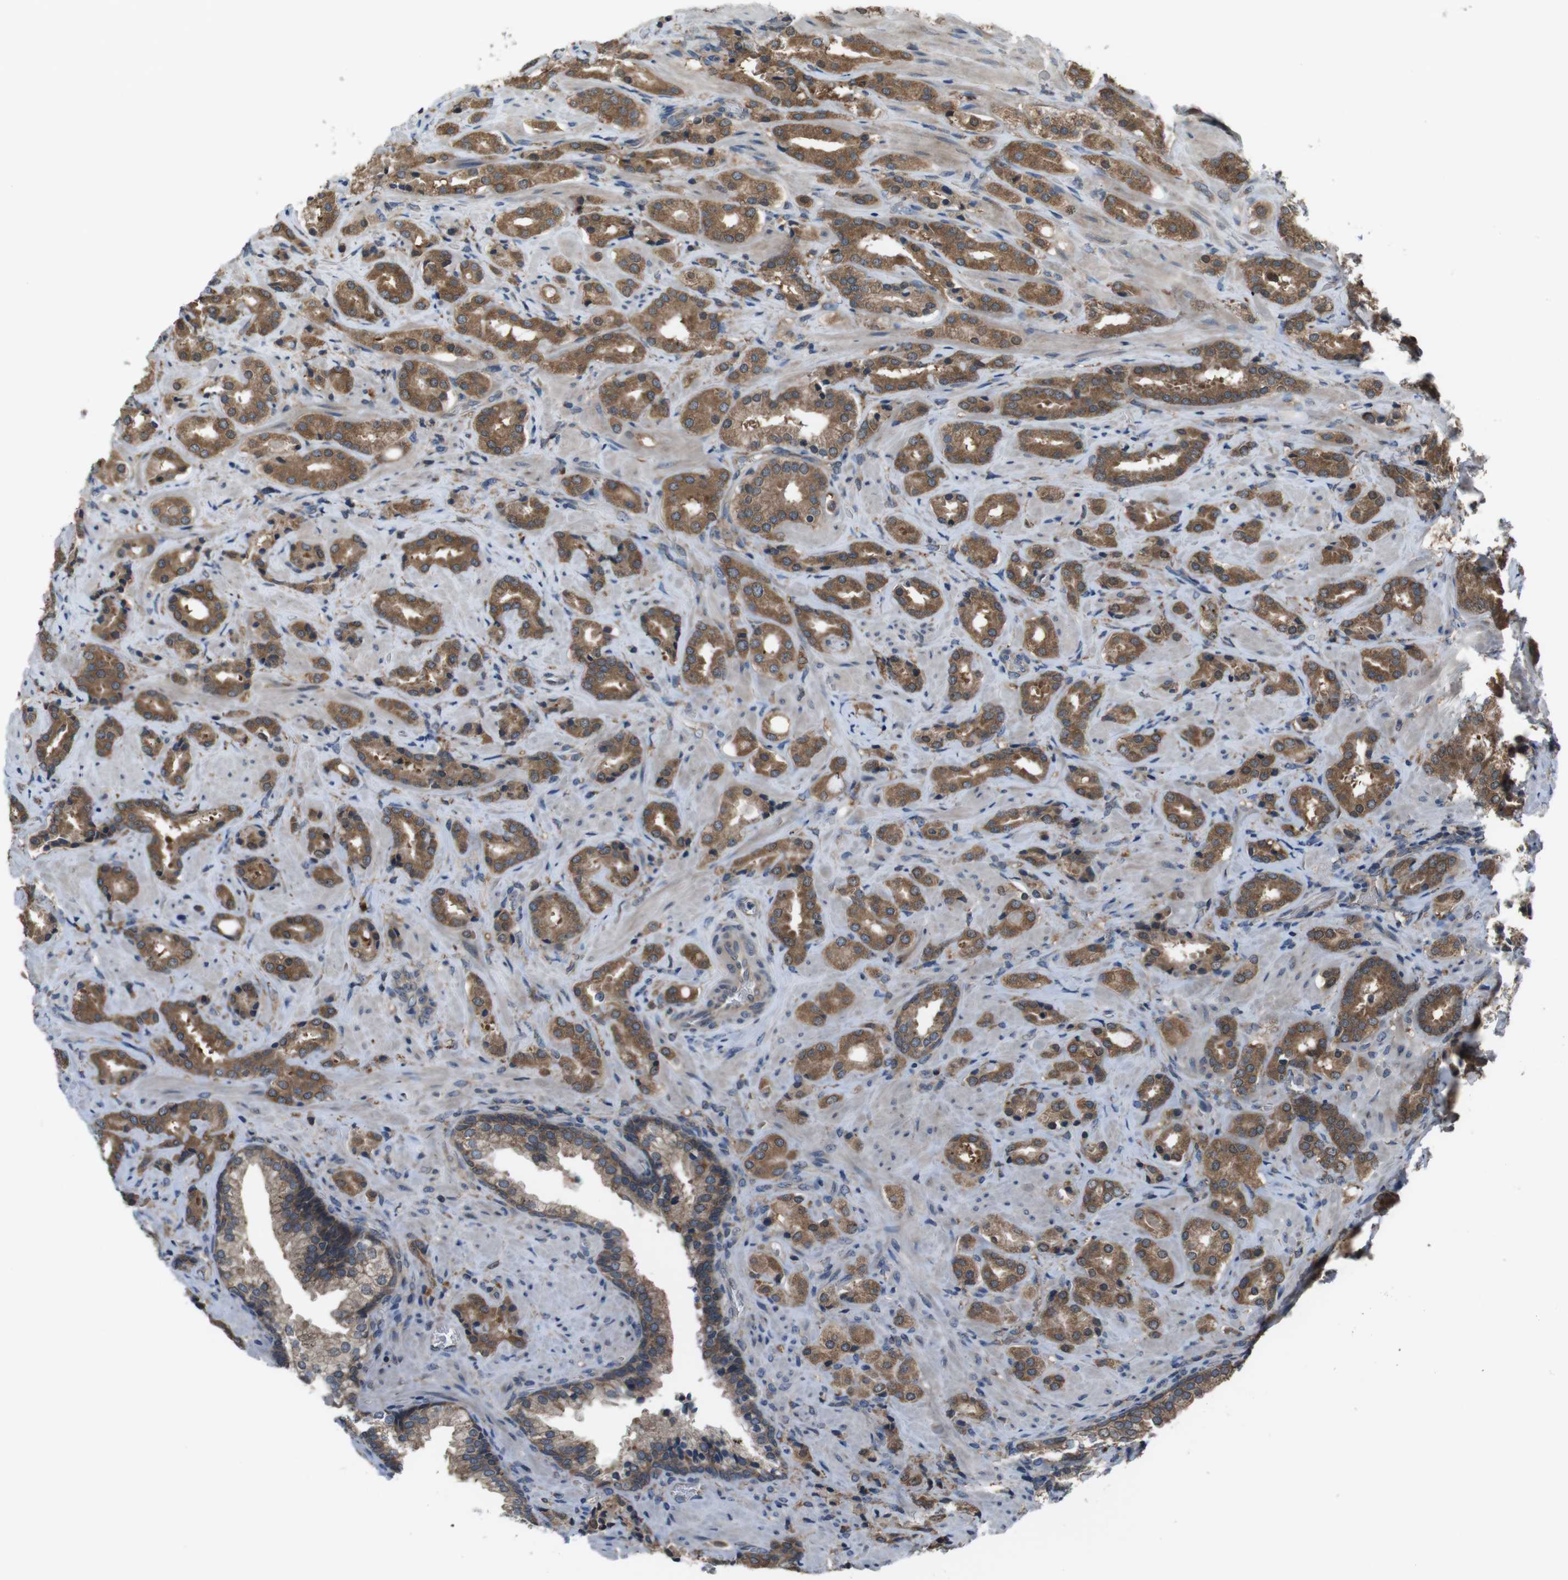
{"staining": {"intensity": "moderate", "quantity": ">75%", "location": "cytoplasmic/membranous"}, "tissue": "prostate cancer", "cell_type": "Tumor cells", "image_type": "cancer", "snomed": [{"axis": "morphology", "description": "Adenocarcinoma, High grade"}, {"axis": "topography", "description": "Prostate"}], "caption": "Protein expression analysis of adenocarcinoma (high-grade) (prostate) reveals moderate cytoplasmic/membranous expression in approximately >75% of tumor cells.", "gene": "SSR3", "patient": {"sex": "male", "age": 64}}